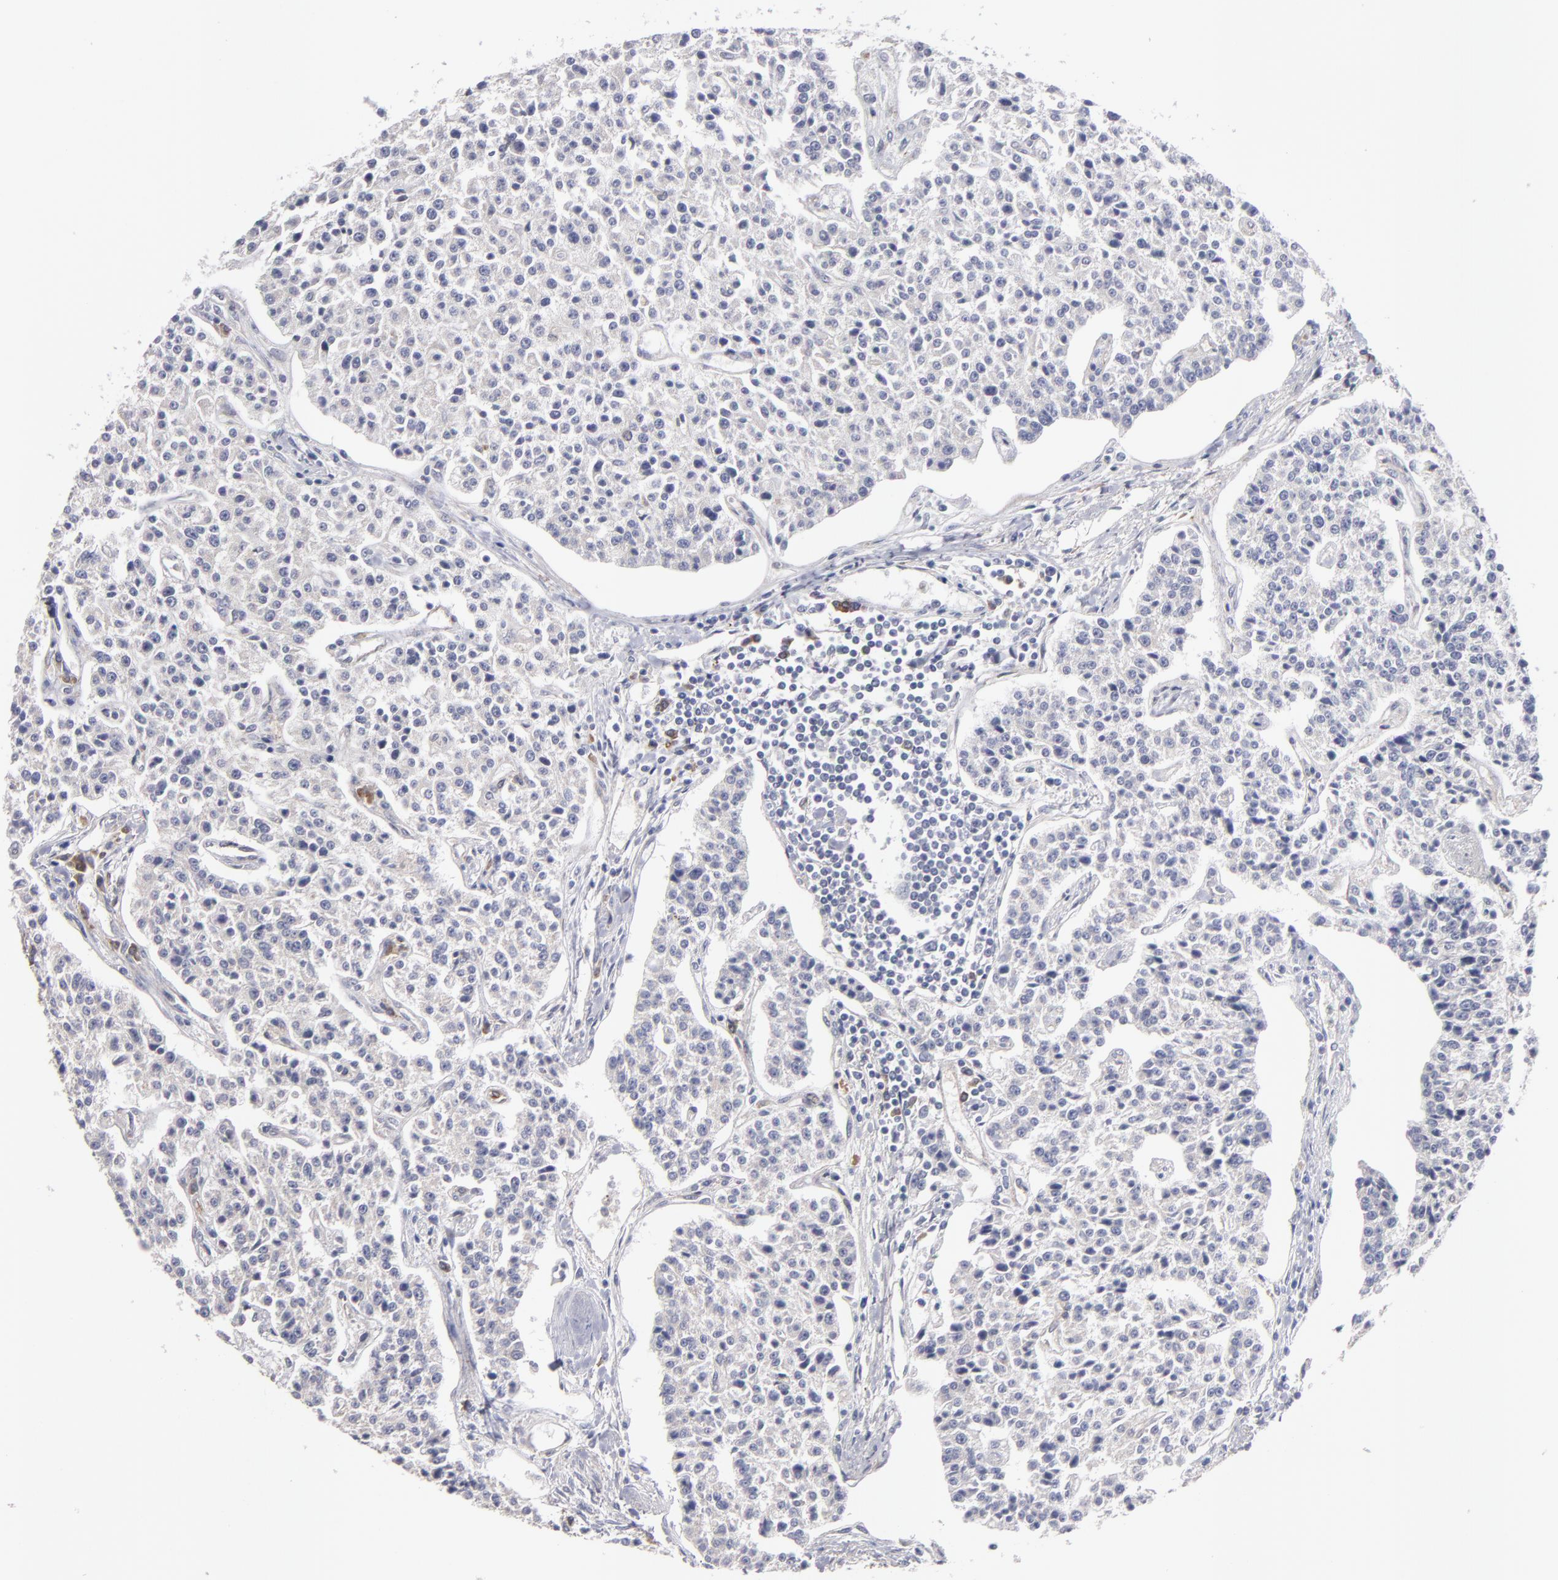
{"staining": {"intensity": "weak", "quantity": "<25%", "location": "cytoplasmic/membranous"}, "tissue": "carcinoid", "cell_type": "Tumor cells", "image_type": "cancer", "snomed": [{"axis": "morphology", "description": "Carcinoid, malignant, NOS"}, {"axis": "topography", "description": "Stomach"}], "caption": "DAB (3,3'-diaminobenzidine) immunohistochemical staining of human carcinoid (malignant) exhibits no significant positivity in tumor cells.", "gene": "SND1", "patient": {"sex": "female", "age": 76}}